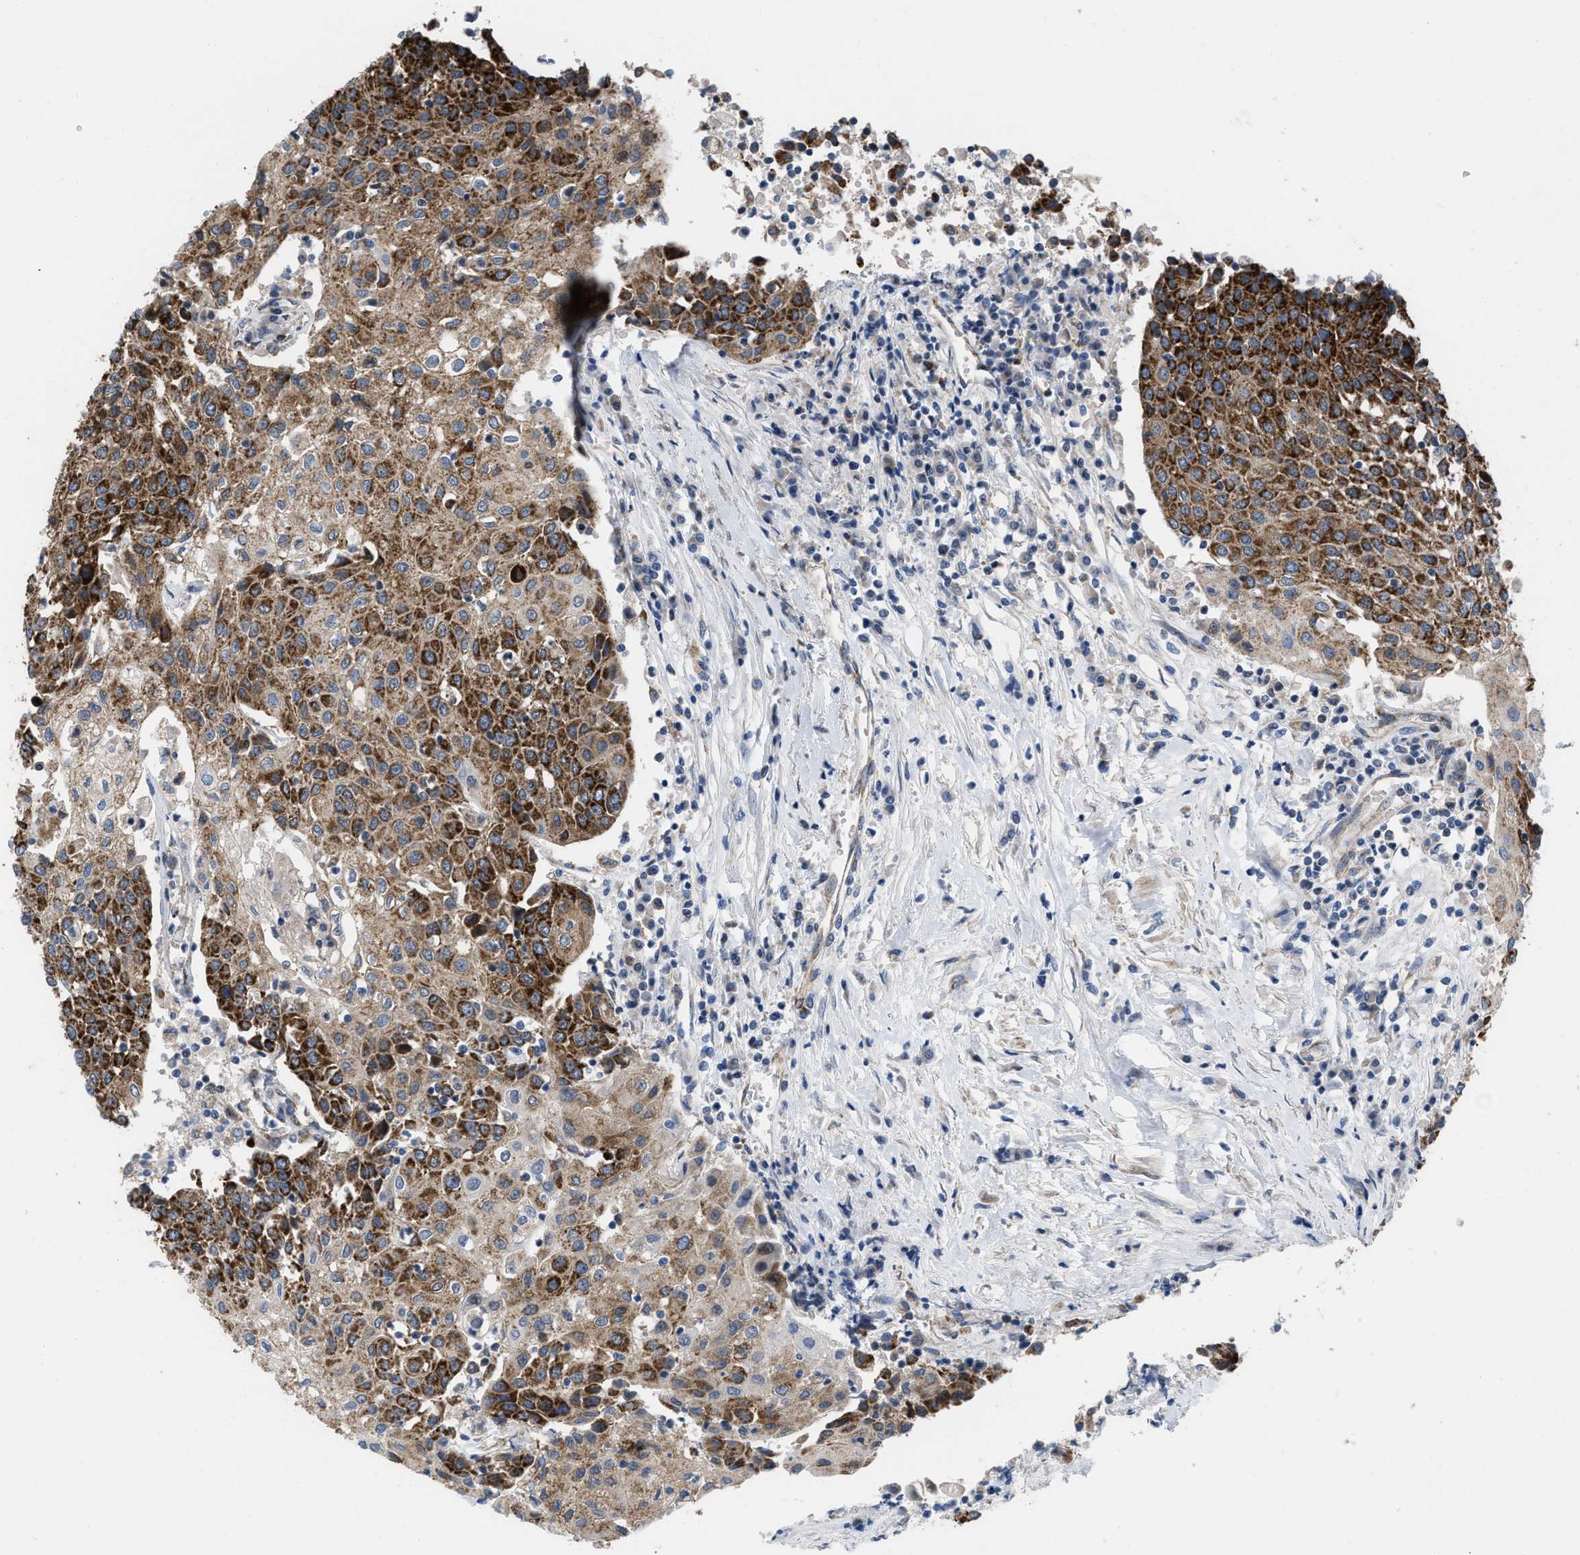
{"staining": {"intensity": "strong", "quantity": ">75%", "location": "cytoplasmic/membranous"}, "tissue": "urothelial cancer", "cell_type": "Tumor cells", "image_type": "cancer", "snomed": [{"axis": "morphology", "description": "Urothelial carcinoma, High grade"}, {"axis": "topography", "description": "Urinary bladder"}], "caption": "Strong cytoplasmic/membranous expression is seen in approximately >75% of tumor cells in urothelial carcinoma (high-grade). (Stains: DAB in brown, nuclei in blue, Microscopy: brightfield microscopy at high magnification).", "gene": "AKAP1", "patient": {"sex": "female", "age": 85}}